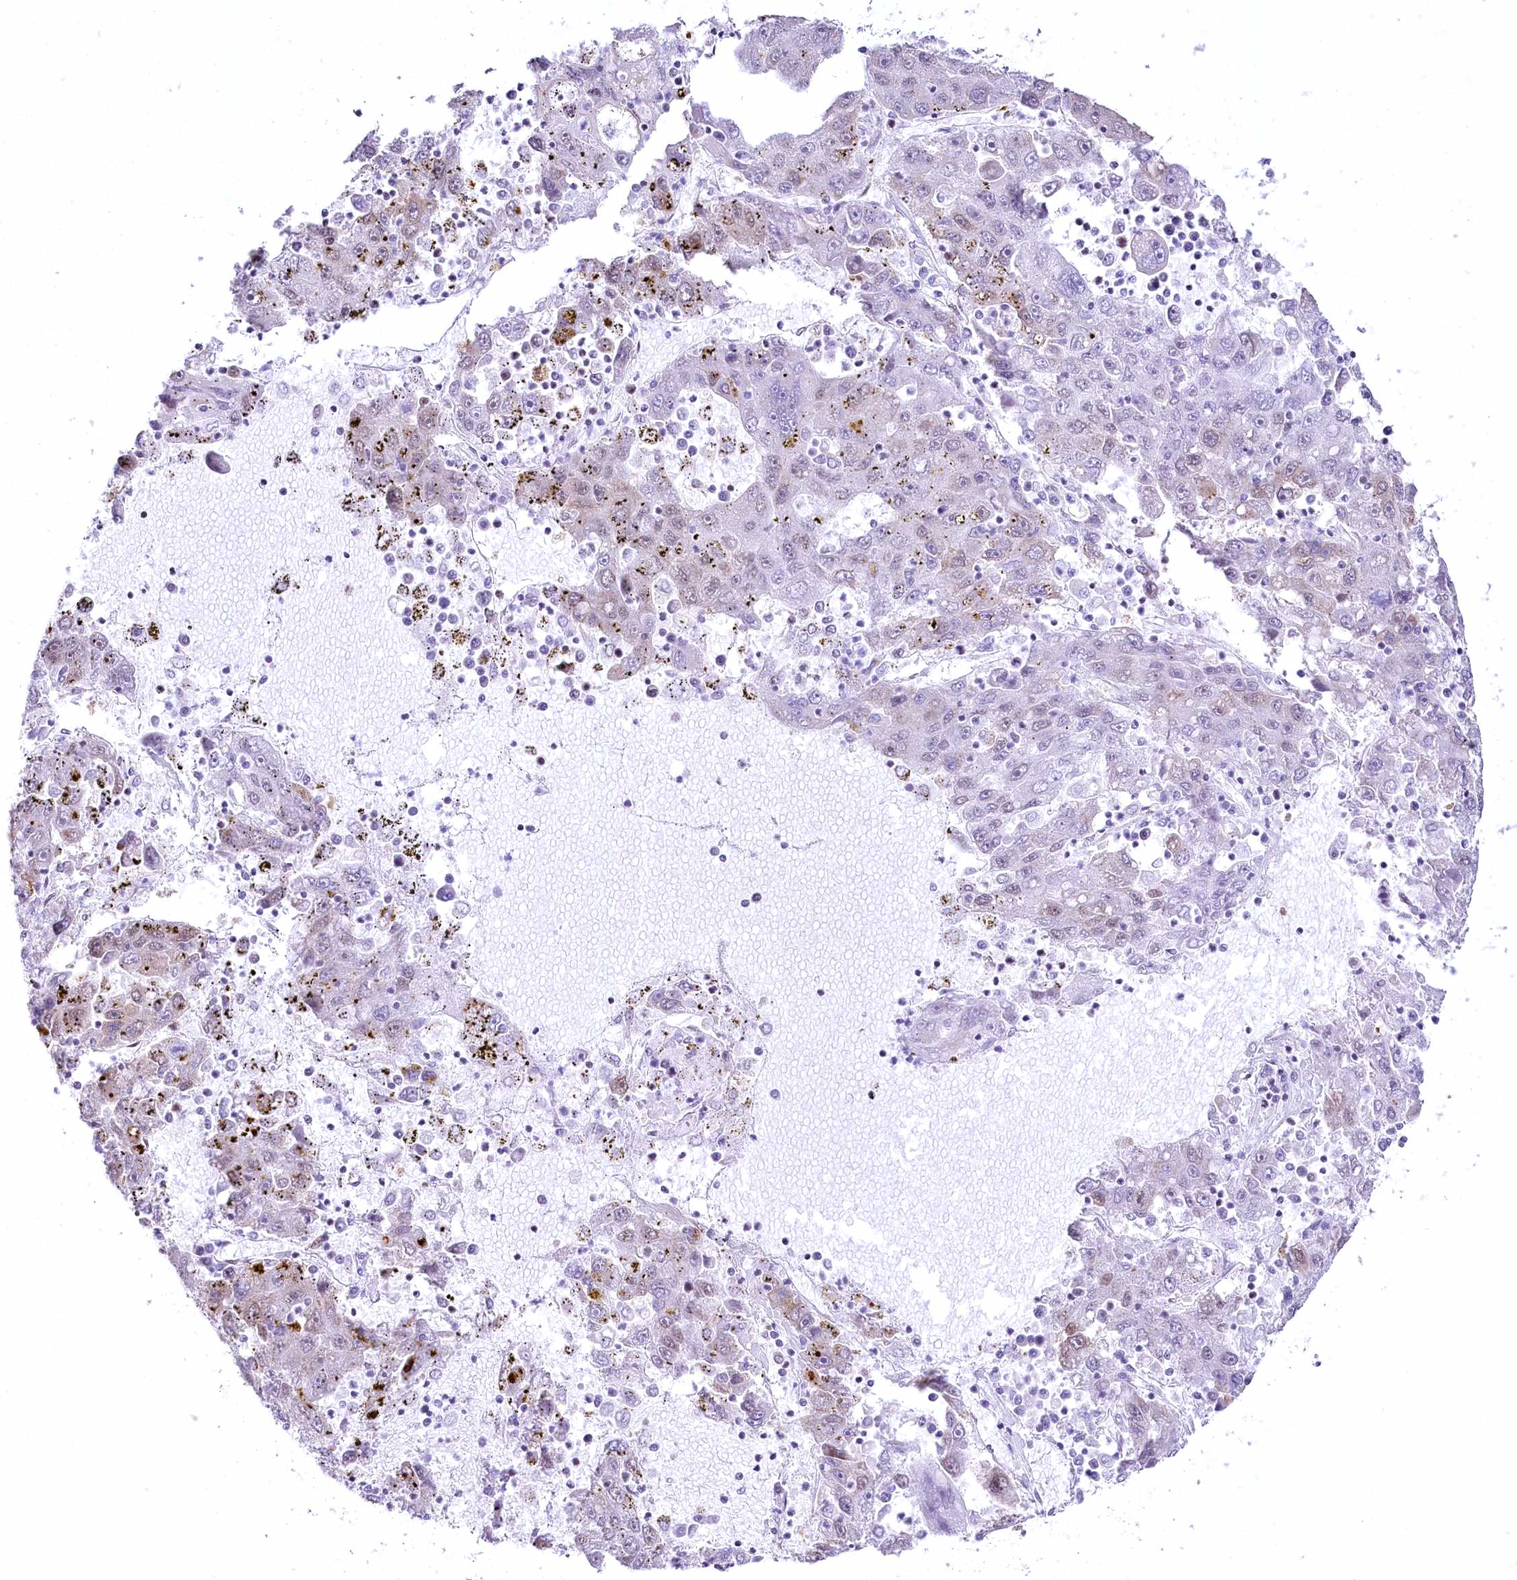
{"staining": {"intensity": "moderate", "quantity": "<25%", "location": "cytoplasmic/membranous,nuclear"}, "tissue": "liver cancer", "cell_type": "Tumor cells", "image_type": "cancer", "snomed": [{"axis": "morphology", "description": "Carcinoma, Hepatocellular, NOS"}, {"axis": "topography", "description": "Liver"}], "caption": "Liver cancer (hepatocellular carcinoma) tissue reveals moderate cytoplasmic/membranous and nuclear expression in about <25% of tumor cells, visualized by immunohistochemistry.", "gene": "YBX3", "patient": {"sex": "male", "age": 49}}